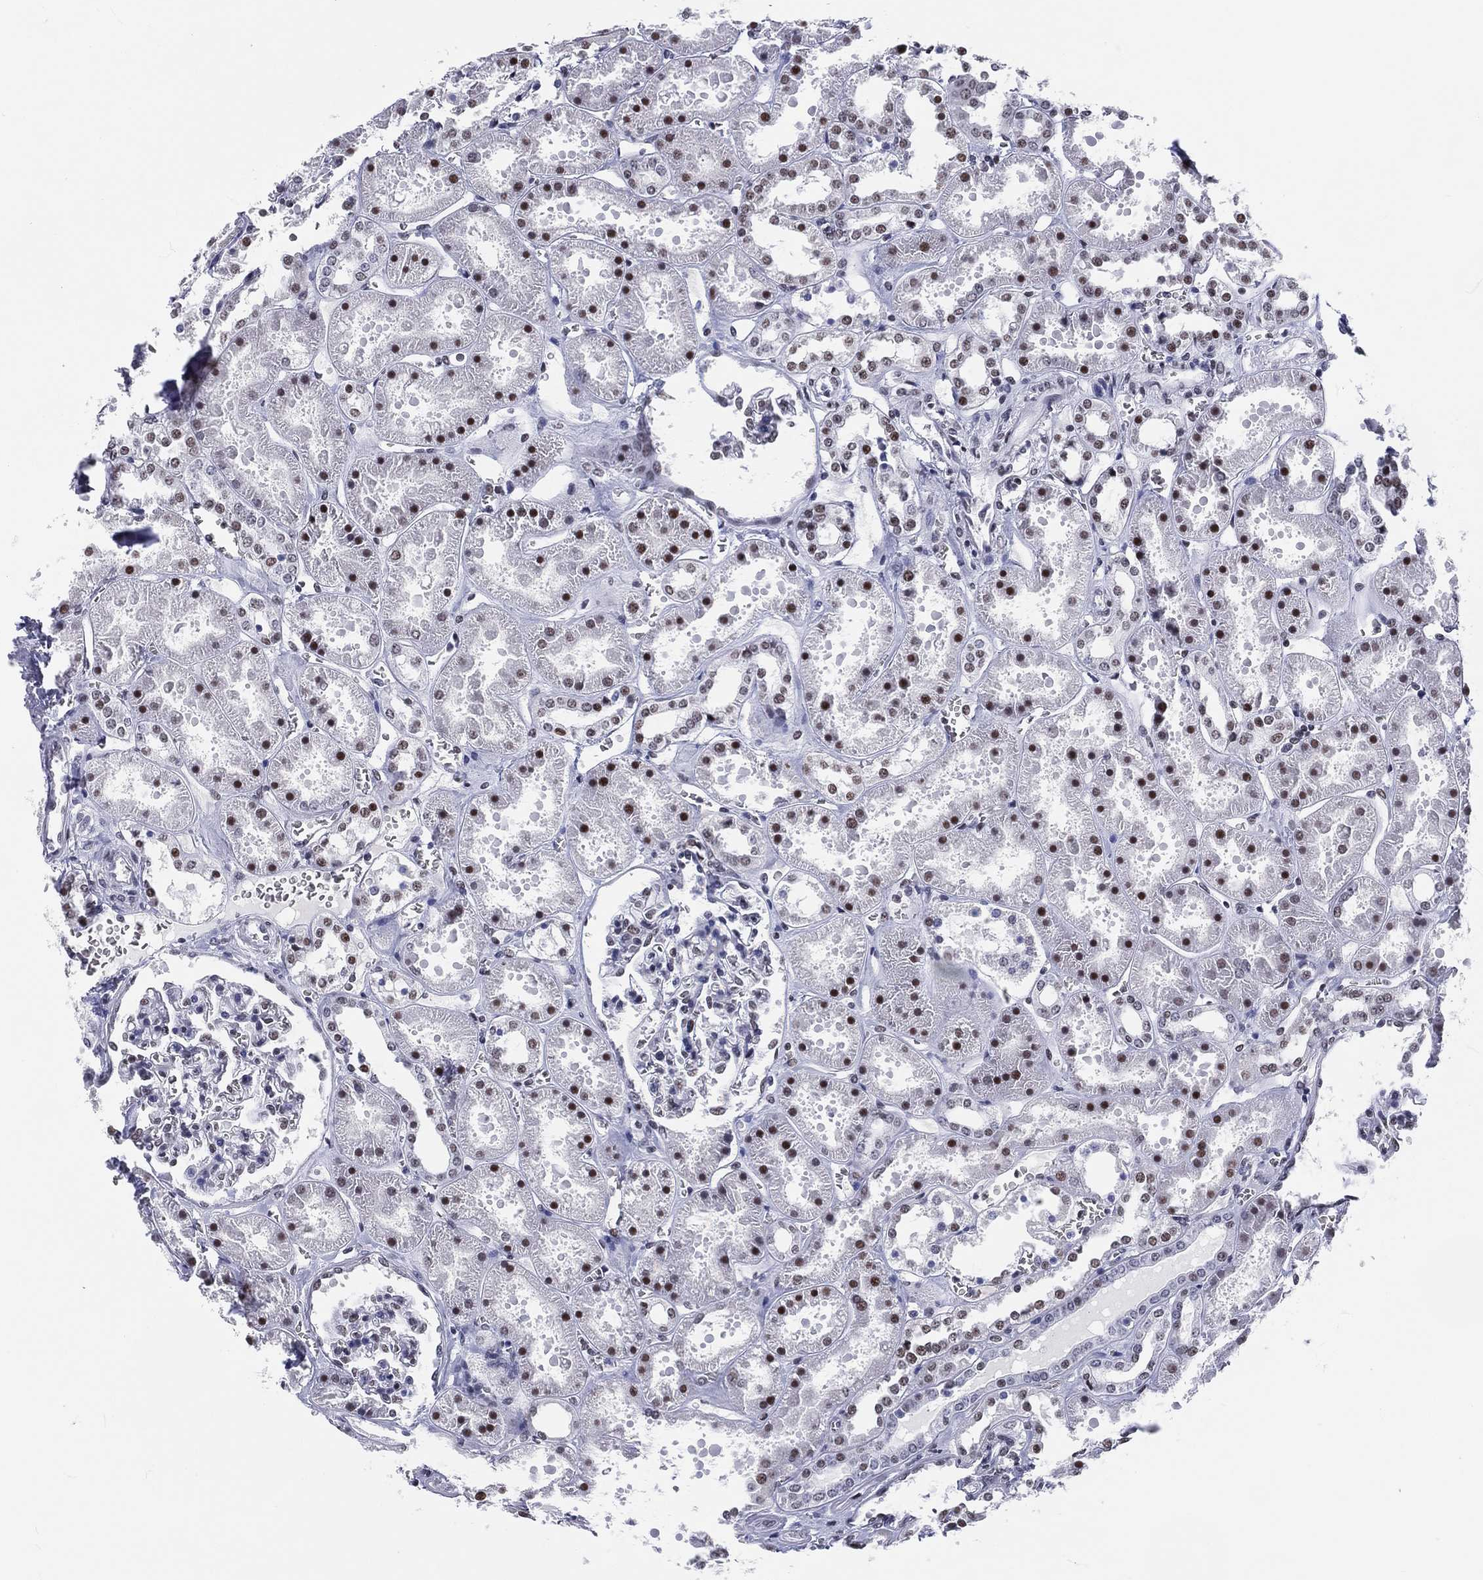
{"staining": {"intensity": "negative", "quantity": "none", "location": "none"}, "tissue": "kidney", "cell_type": "Cells in glomeruli", "image_type": "normal", "snomed": [{"axis": "morphology", "description": "Normal tissue, NOS"}, {"axis": "topography", "description": "Kidney"}], "caption": "Kidney stained for a protein using immunohistochemistry shows no staining cells in glomeruli.", "gene": "MAPK8IP1", "patient": {"sex": "female", "age": 41}}